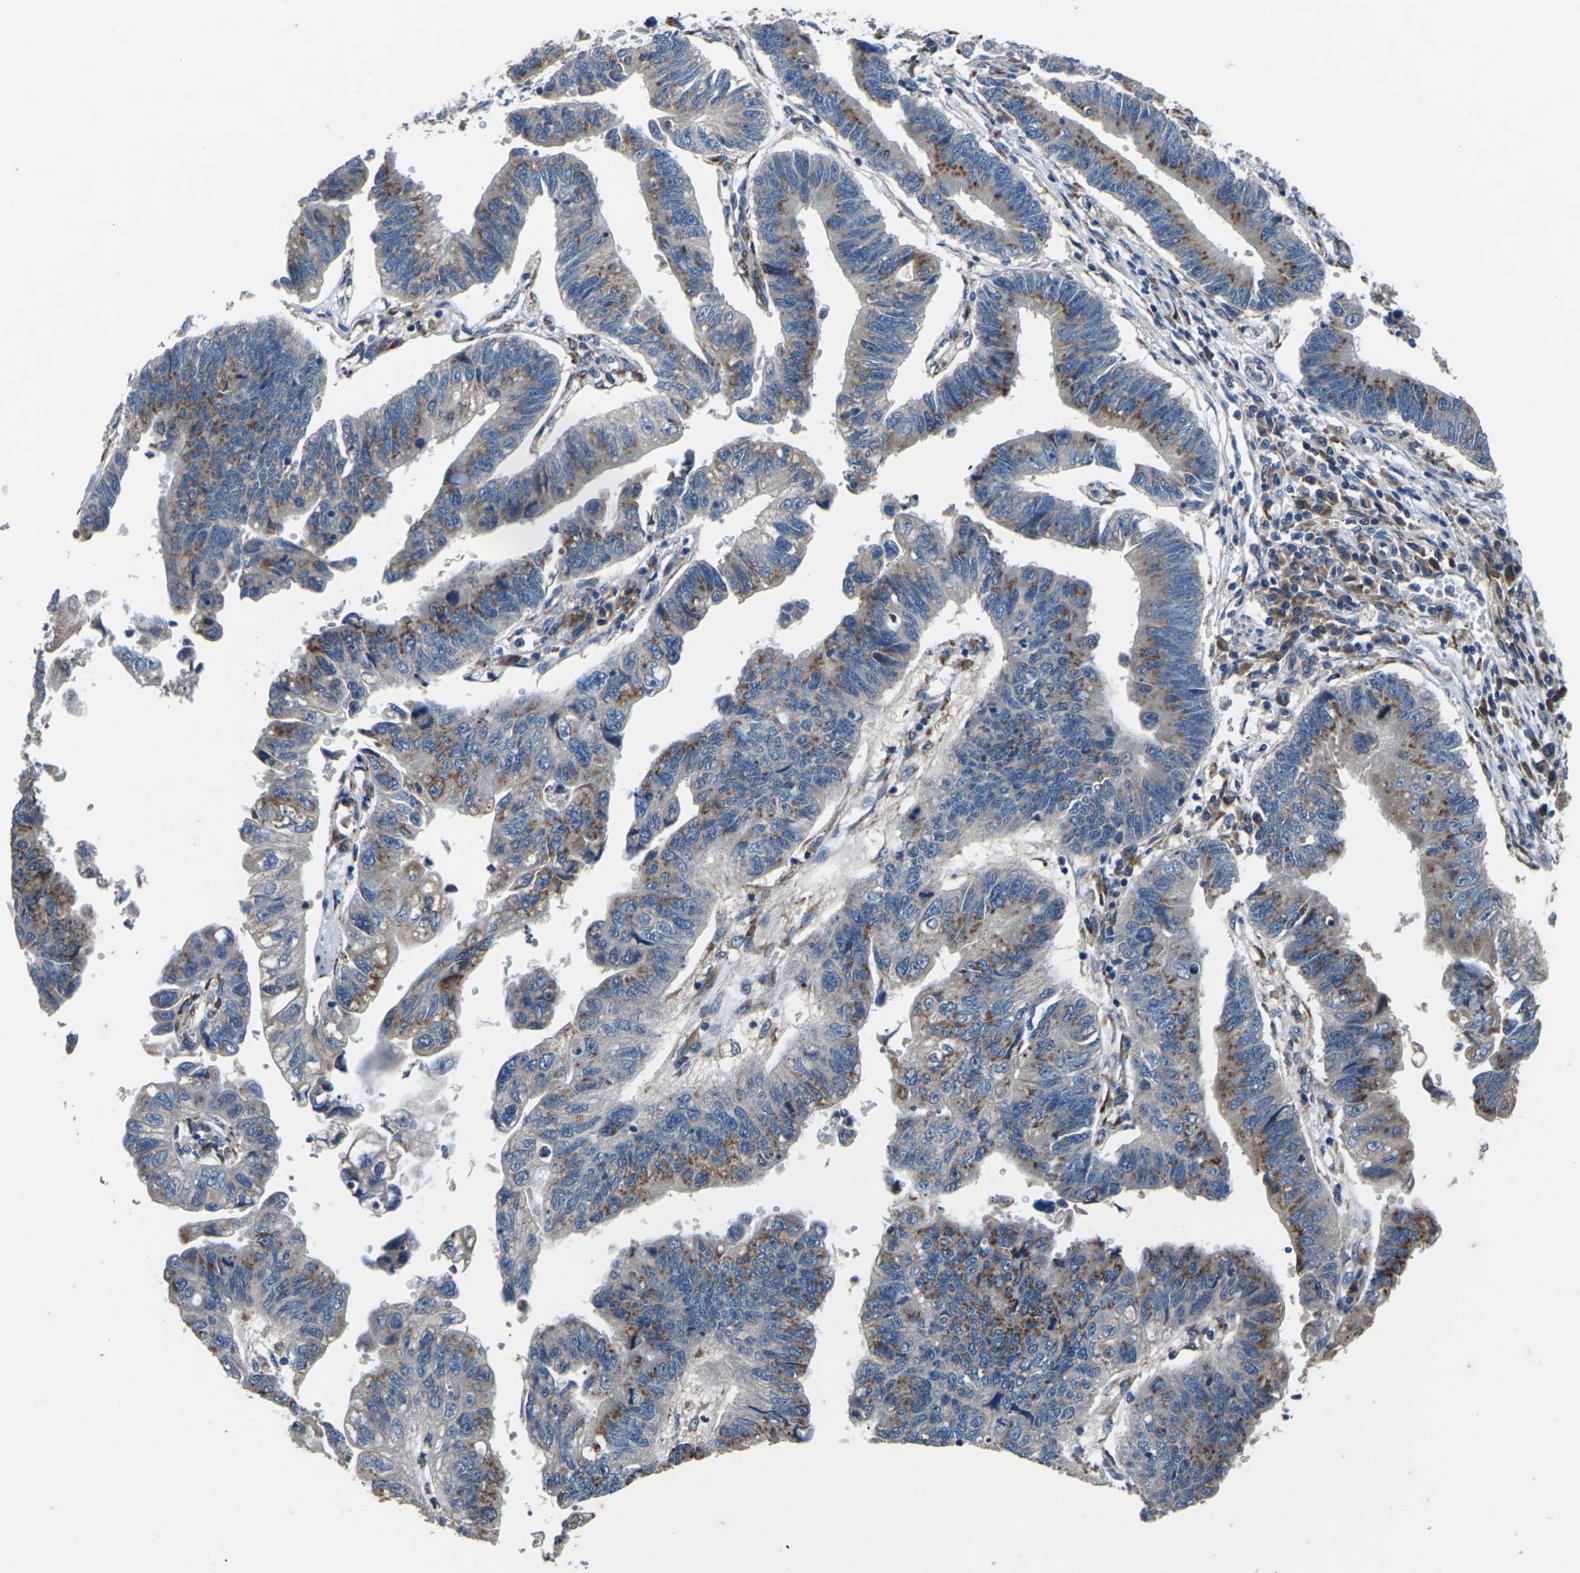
{"staining": {"intensity": "moderate", "quantity": ">75%", "location": "cytoplasmic/membranous"}, "tissue": "stomach cancer", "cell_type": "Tumor cells", "image_type": "cancer", "snomed": [{"axis": "morphology", "description": "Adenocarcinoma, NOS"}, {"axis": "topography", "description": "Stomach"}], "caption": "Human stomach cancer (adenocarcinoma) stained for a protein (brown) displays moderate cytoplasmic/membranous positive positivity in about >75% of tumor cells.", "gene": "GABRP", "patient": {"sex": "male", "age": 59}}